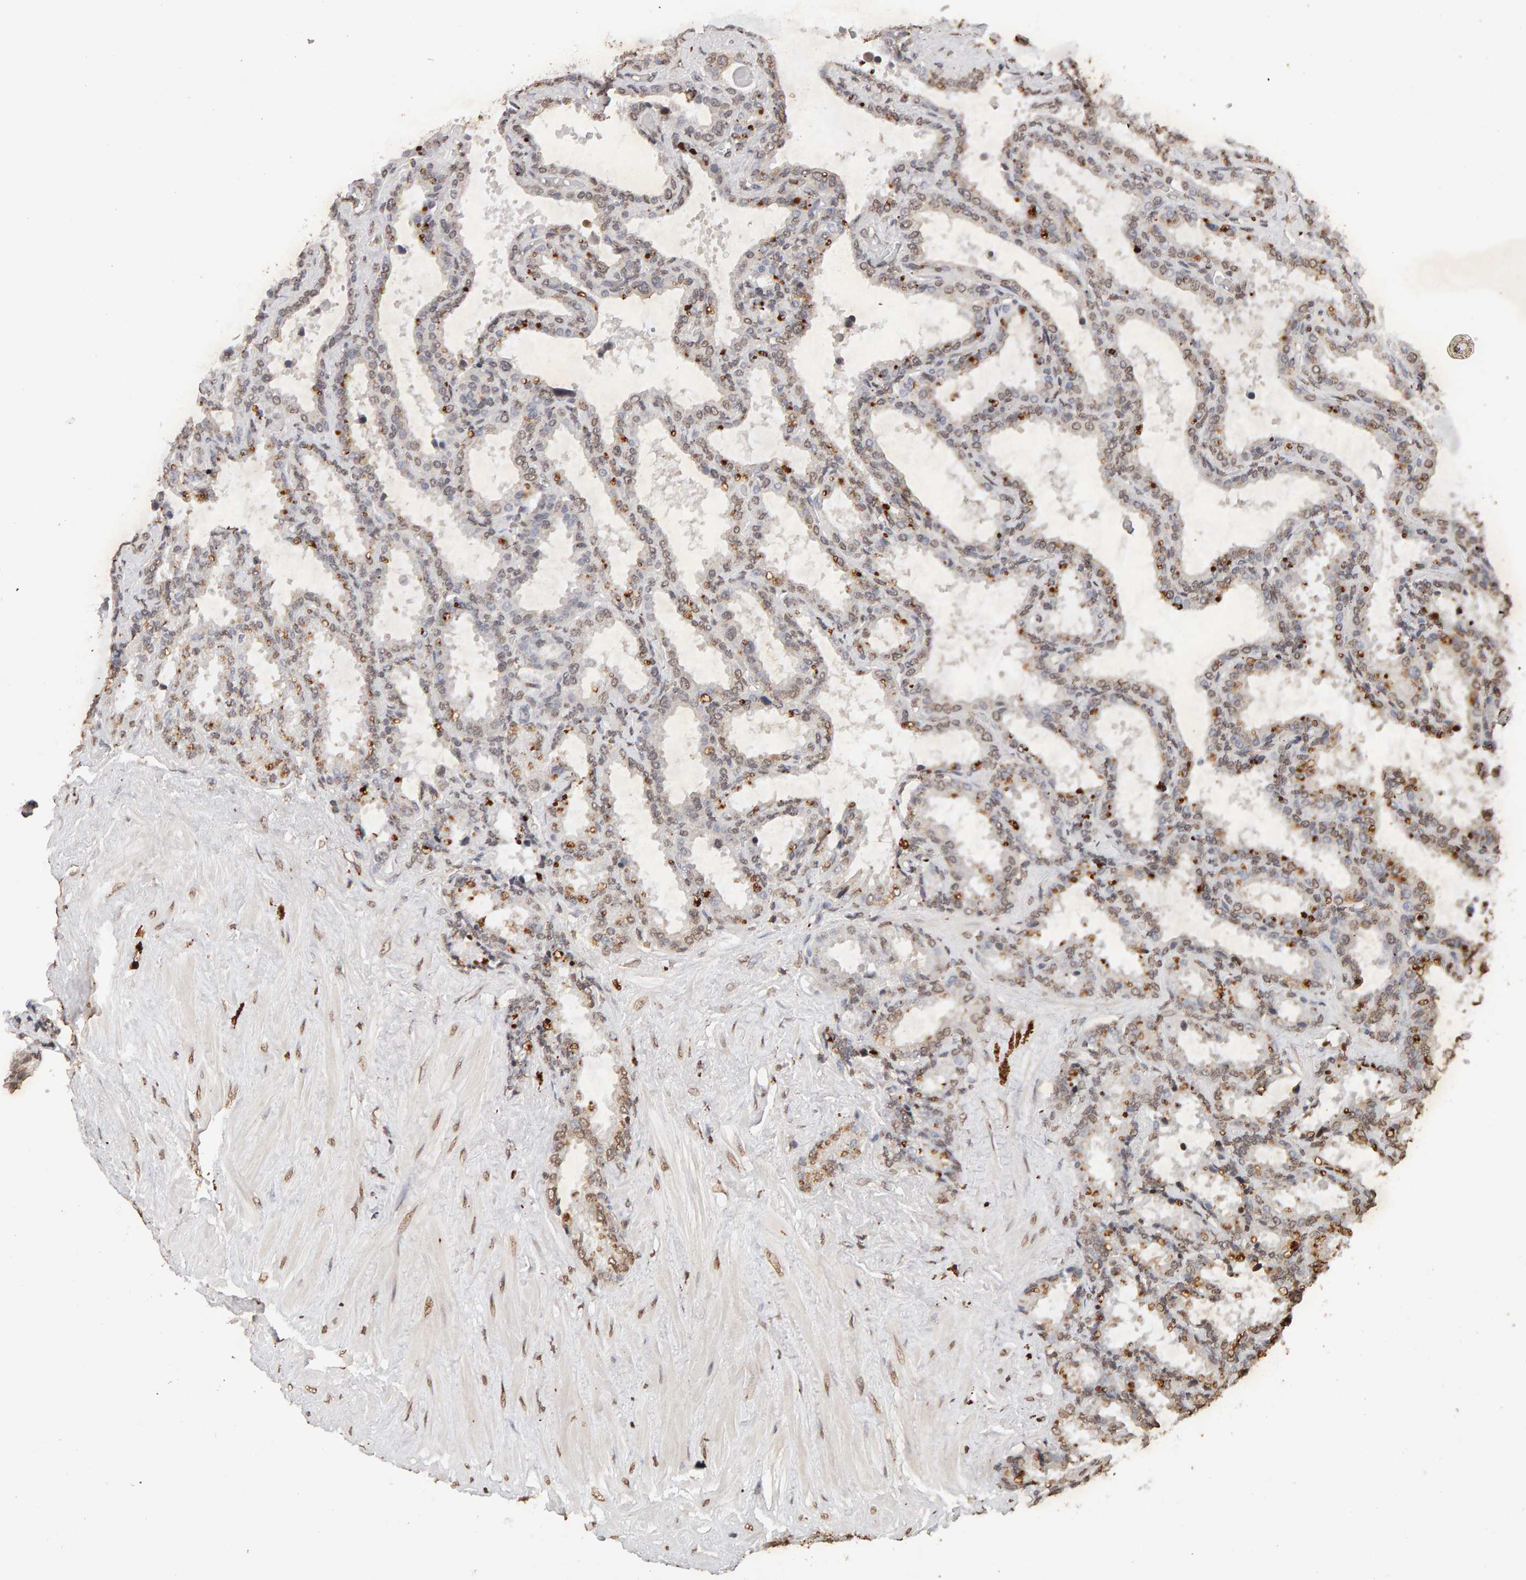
{"staining": {"intensity": "weak", "quantity": "25%-75%", "location": "cytoplasmic/membranous,nuclear"}, "tissue": "seminal vesicle", "cell_type": "Glandular cells", "image_type": "normal", "snomed": [{"axis": "morphology", "description": "Normal tissue, NOS"}, {"axis": "topography", "description": "Seminal veicle"}], "caption": "The micrograph exhibits a brown stain indicating the presence of a protein in the cytoplasmic/membranous,nuclear of glandular cells in seminal vesicle. Using DAB (3,3'-diaminobenzidine) (brown) and hematoxylin (blue) stains, captured at high magnification using brightfield microscopy.", "gene": "DNAJB5", "patient": {"sex": "male", "age": 46}}